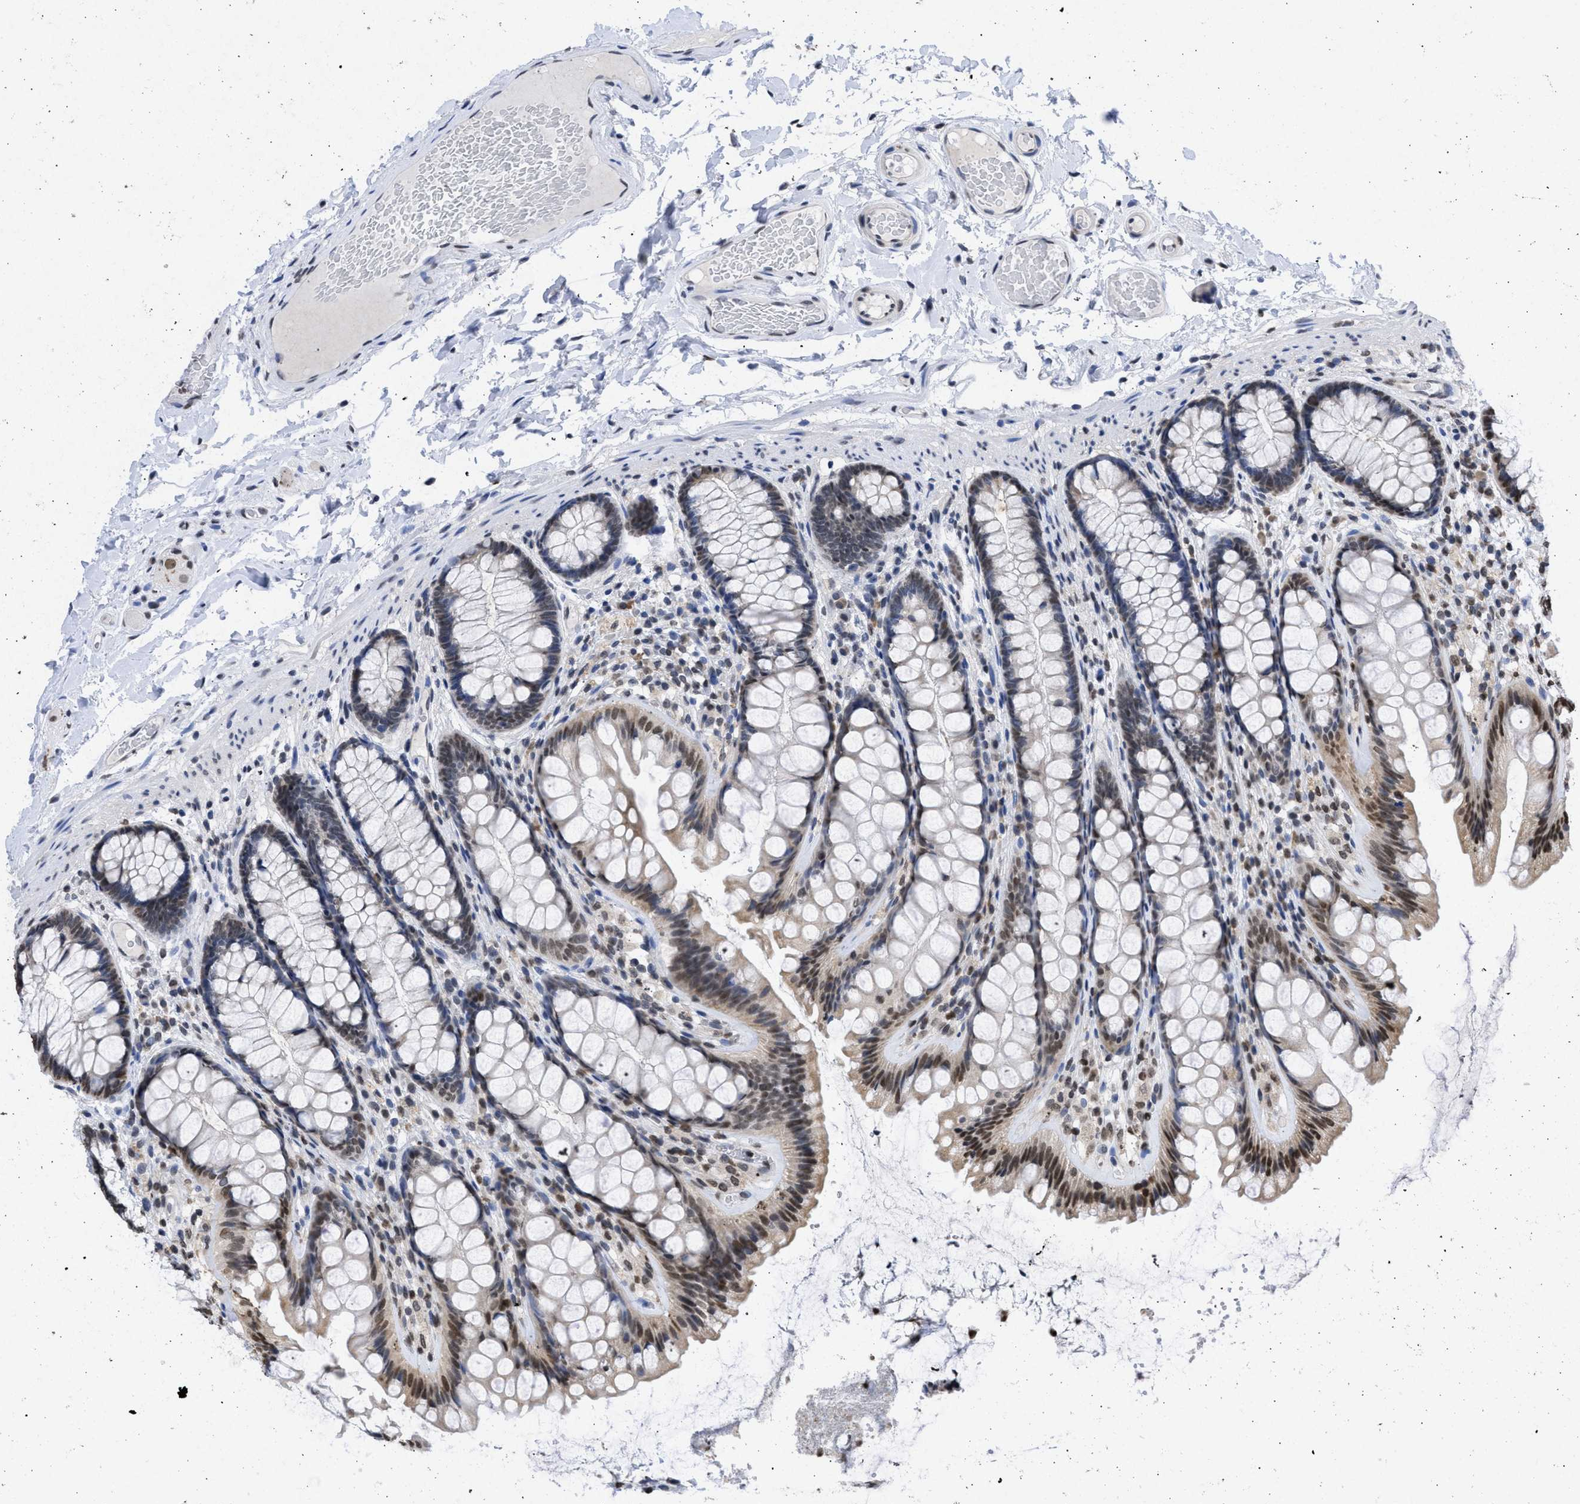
{"staining": {"intensity": "weak", "quantity": "<25%", "location": "nuclear"}, "tissue": "colon", "cell_type": "Endothelial cells", "image_type": "normal", "snomed": [{"axis": "morphology", "description": "Normal tissue, NOS"}, {"axis": "topography", "description": "Colon"}], "caption": "Human colon stained for a protein using immunohistochemistry displays no expression in endothelial cells.", "gene": "NUP35", "patient": {"sex": "female", "age": 56}}